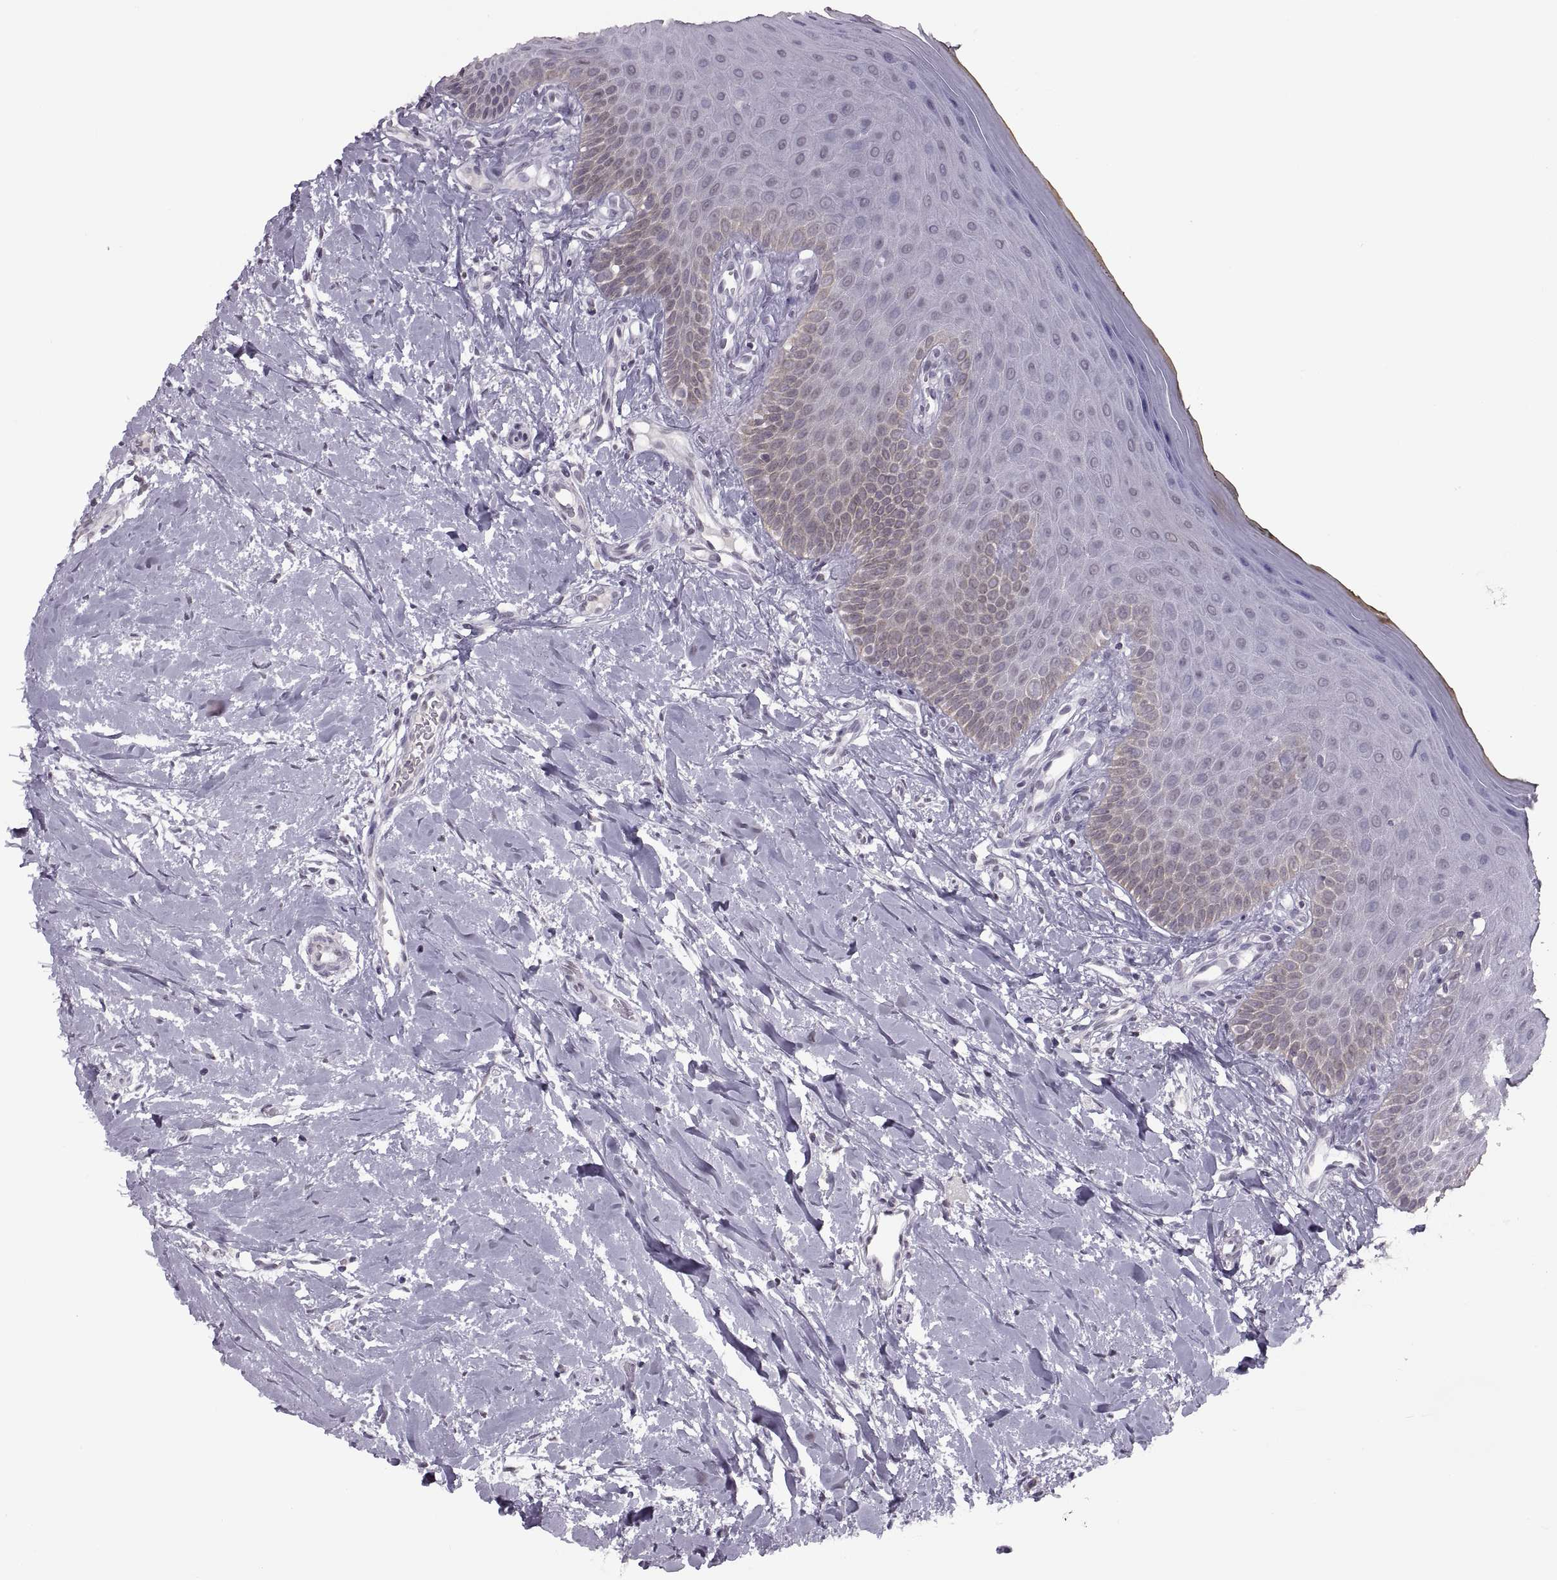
{"staining": {"intensity": "weak", "quantity": "<25%", "location": "cytoplasmic/membranous"}, "tissue": "oral mucosa", "cell_type": "Squamous epithelial cells", "image_type": "normal", "snomed": [{"axis": "morphology", "description": "Normal tissue, NOS"}, {"axis": "topography", "description": "Oral tissue"}], "caption": "High magnification brightfield microscopy of benign oral mucosa stained with DAB (brown) and counterstained with hematoxylin (blue): squamous epithelial cells show no significant staining.", "gene": "OTP", "patient": {"sex": "female", "age": 43}}